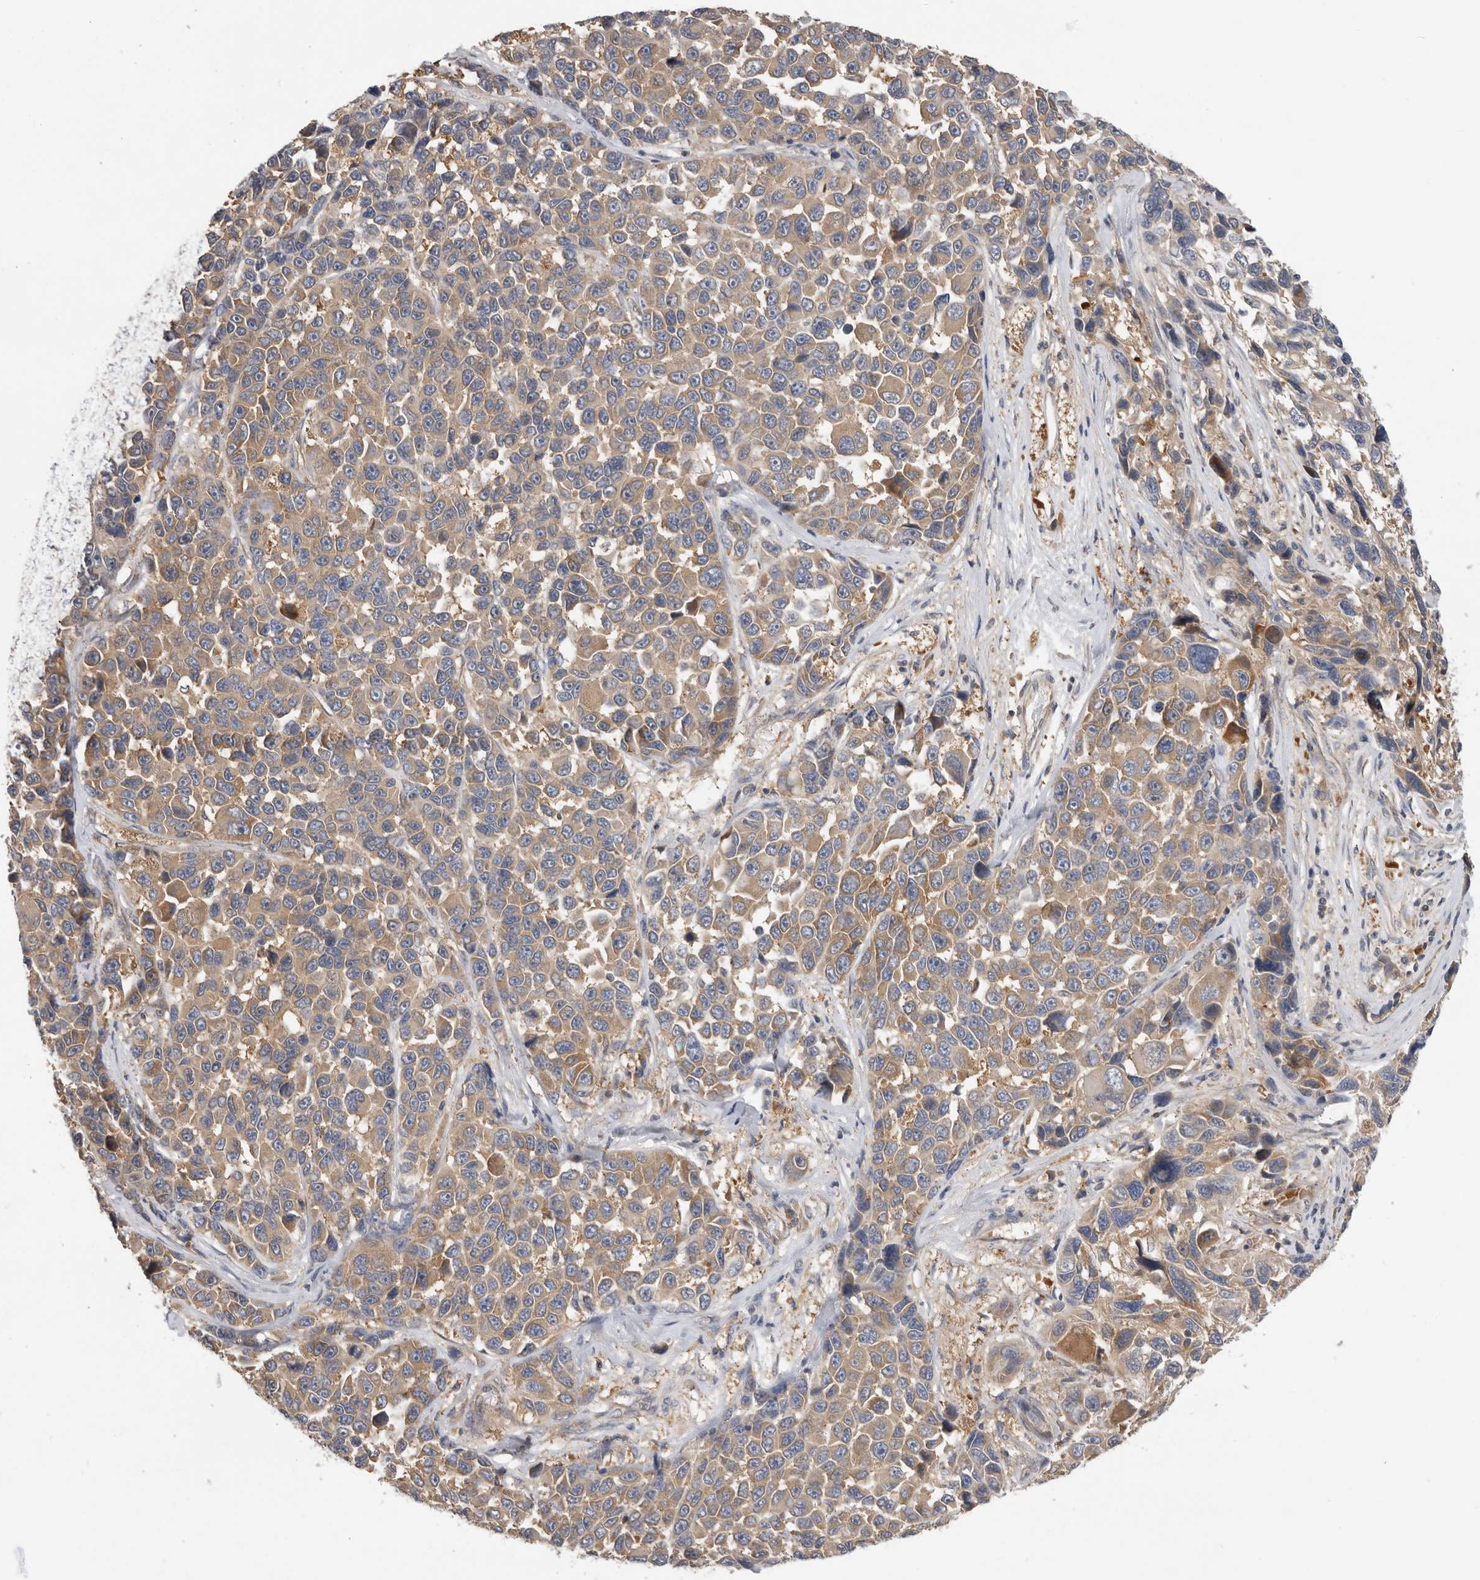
{"staining": {"intensity": "moderate", "quantity": ">75%", "location": "cytoplasmic/membranous"}, "tissue": "melanoma", "cell_type": "Tumor cells", "image_type": "cancer", "snomed": [{"axis": "morphology", "description": "Malignant melanoma, NOS"}, {"axis": "topography", "description": "Skin"}], "caption": "This micrograph shows immunohistochemistry (IHC) staining of malignant melanoma, with medium moderate cytoplasmic/membranous staining in approximately >75% of tumor cells.", "gene": "PPP1R42", "patient": {"sex": "male", "age": 53}}